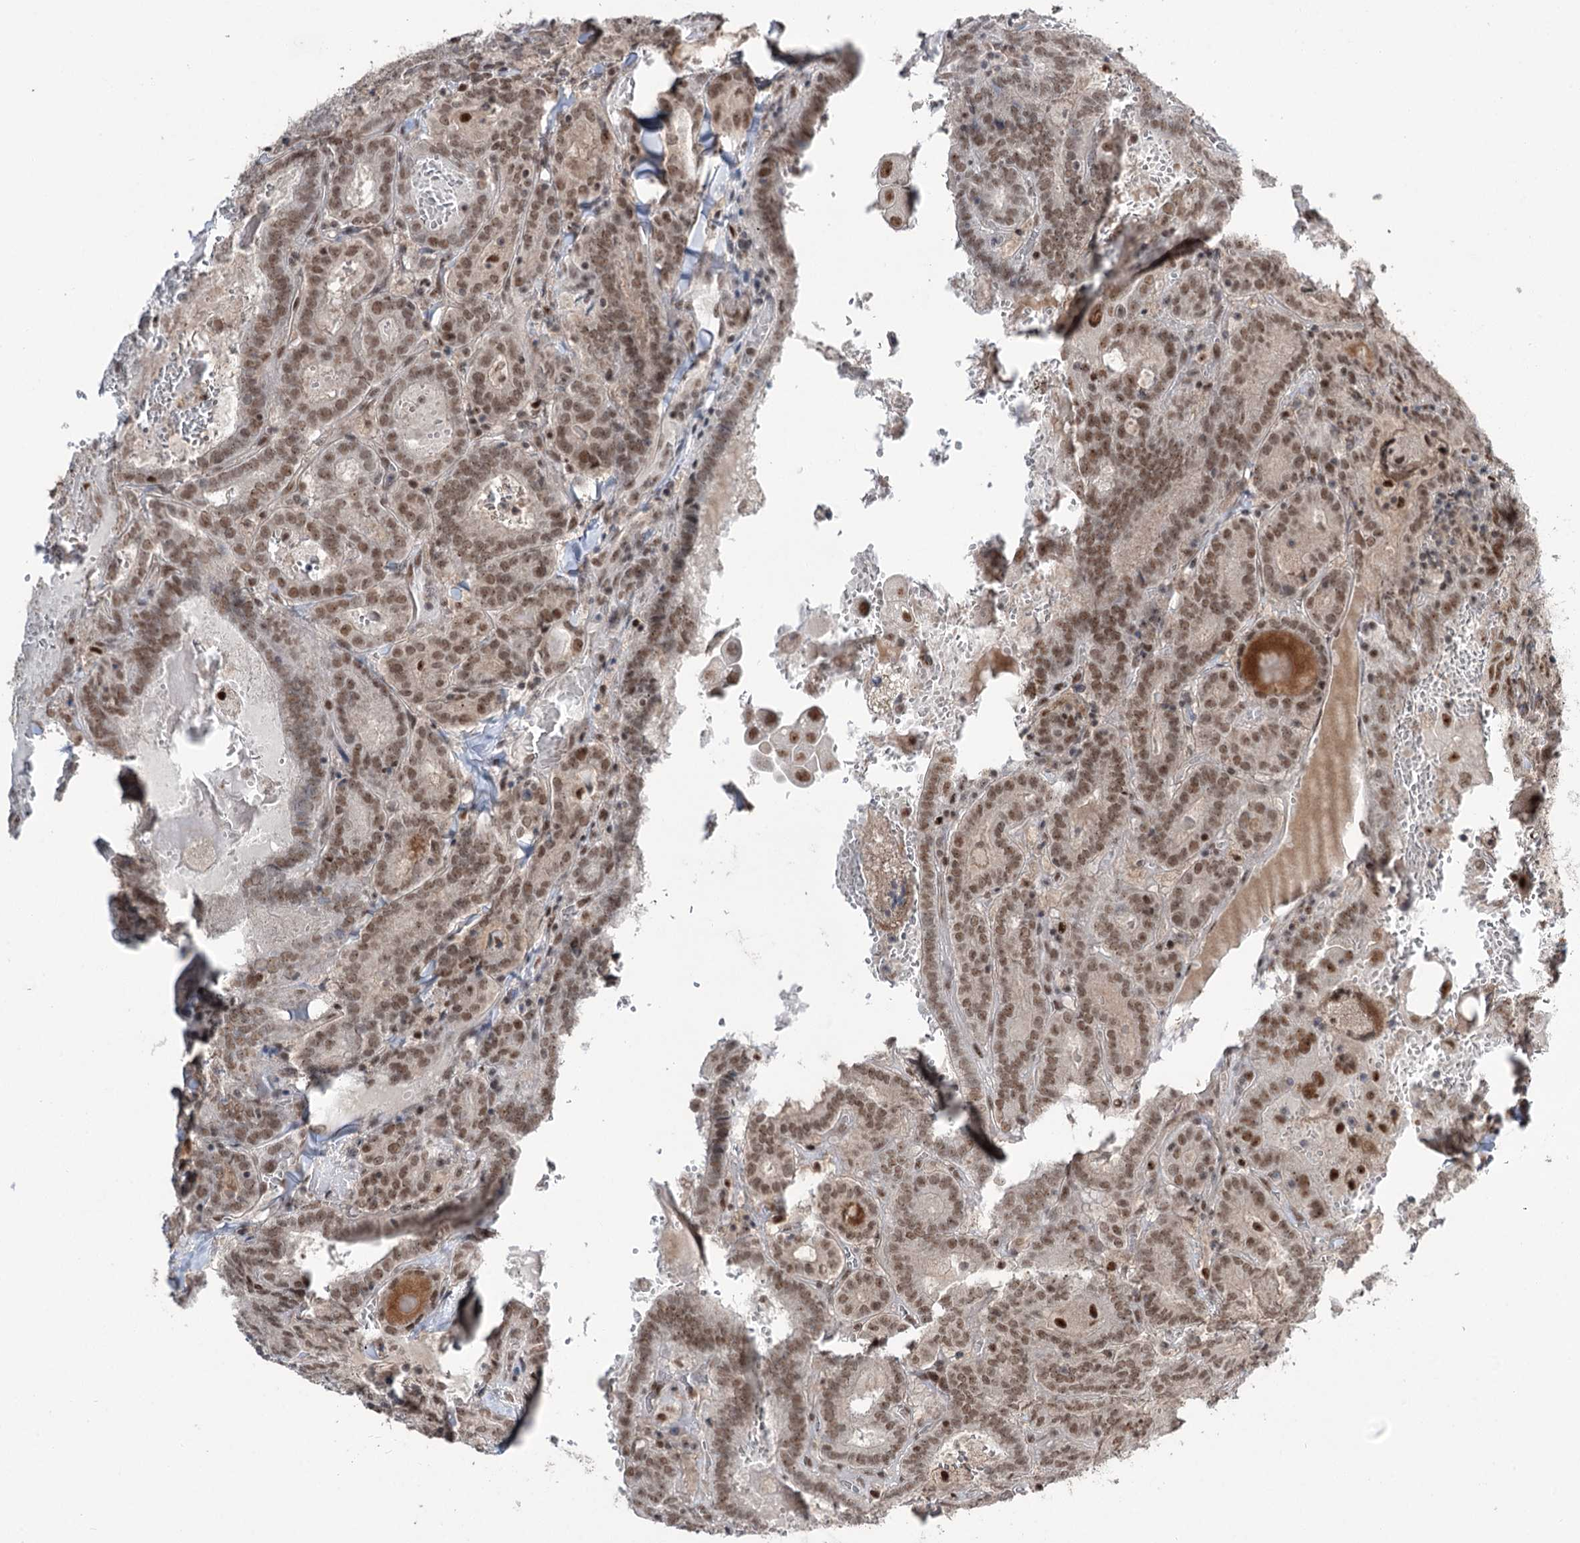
{"staining": {"intensity": "moderate", "quantity": ">75%", "location": "nuclear"}, "tissue": "thyroid cancer", "cell_type": "Tumor cells", "image_type": "cancer", "snomed": [{"axis": "morphology", "description": "Papillary adenocarcinoma, NOS"}, {"axis": "topography", "description": "Thyroid gland"}], "caption": "Protein staining of thyroid cancer tissue displays moderate nuclear staining in approximately >75% of tumor cells.", "gene": "ERCC3", "patient": {"sex": "female", "age": 72}}